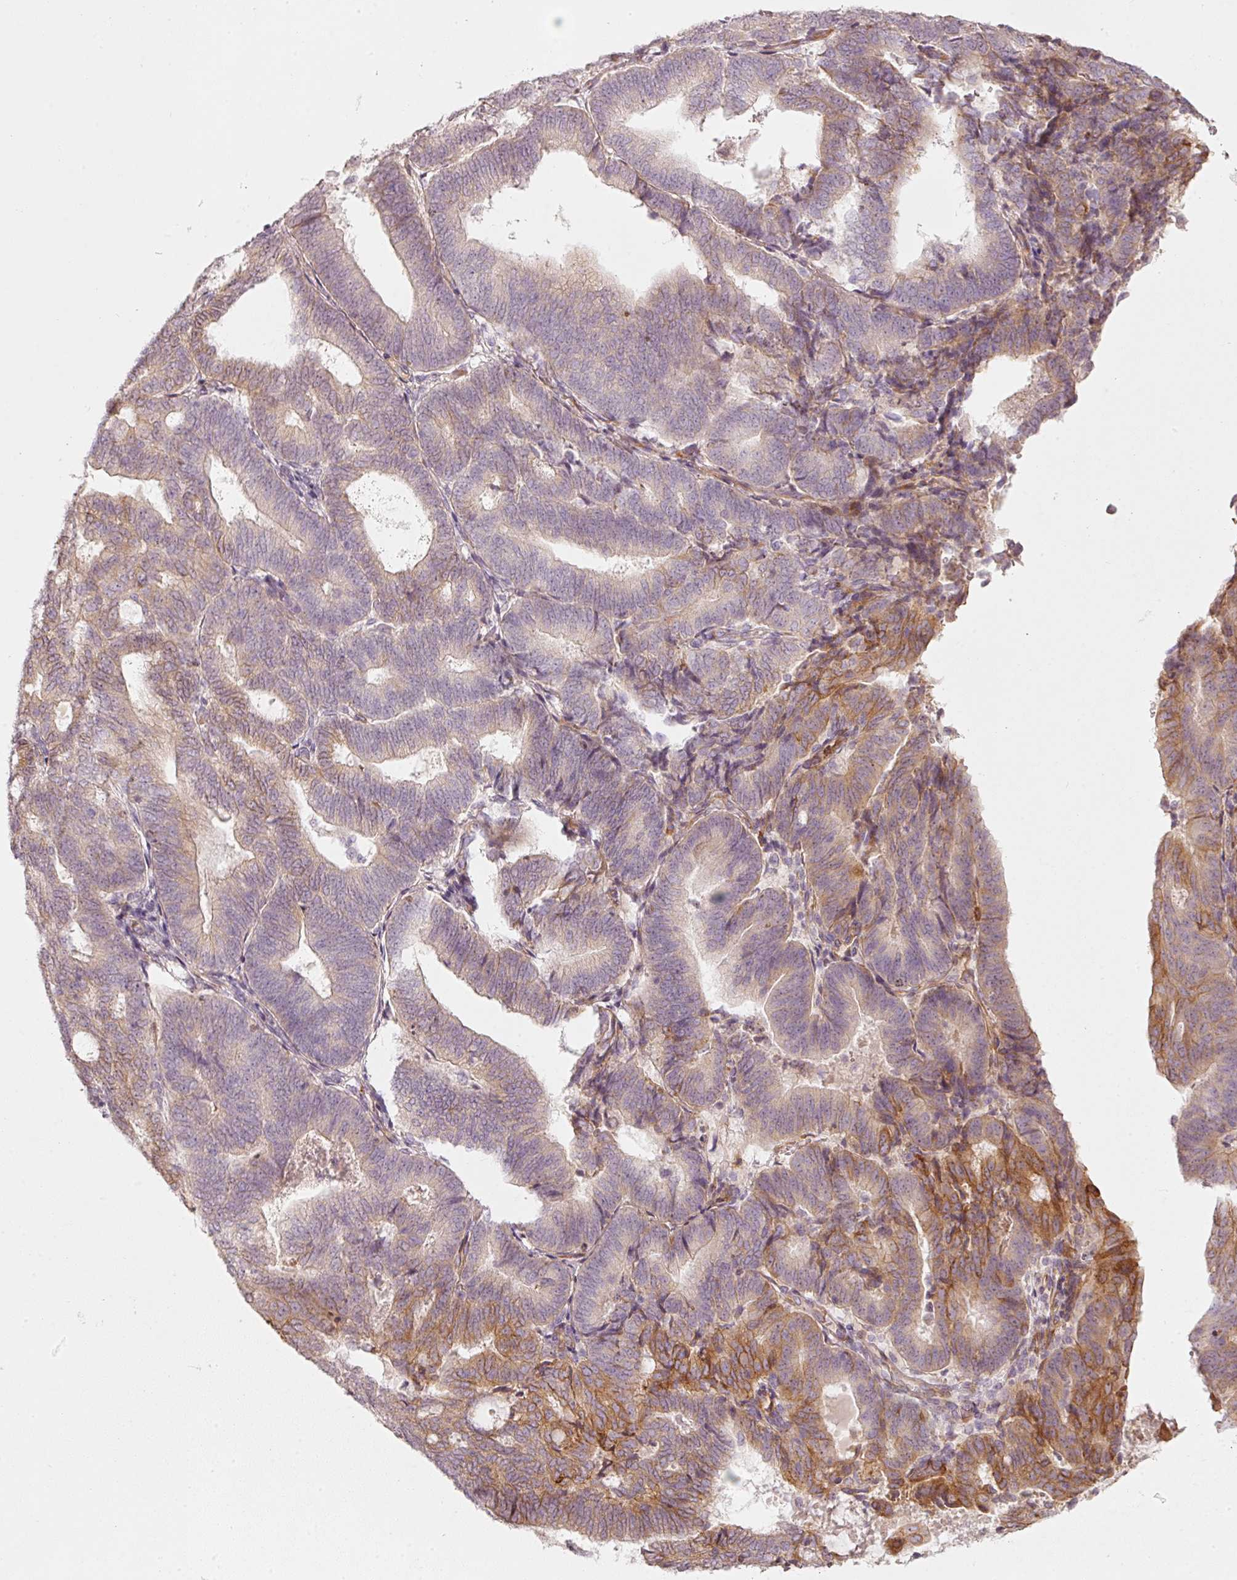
{"staining": {"intensity": "moderate", "quantity": "<25%", "location": "cytoplasmic/membranous"}, "tissue": "endometrial cancer", "cell_type": "Tumor cells", "image_type": "cancer", "snomed": [{"axis": "morphology", "description": "Adenocarcinoma, NOS"}, {"axis": "topography", "description": "Endometrium"}], "caption": "A brown stain labels moderate cytoplasmic/membranous positivity of a protein in human endometrial cancer (adenocarcinoma) tumor cells.", "gene": "KCNQ1", "patient": {"sex": "female", "age": 70}}